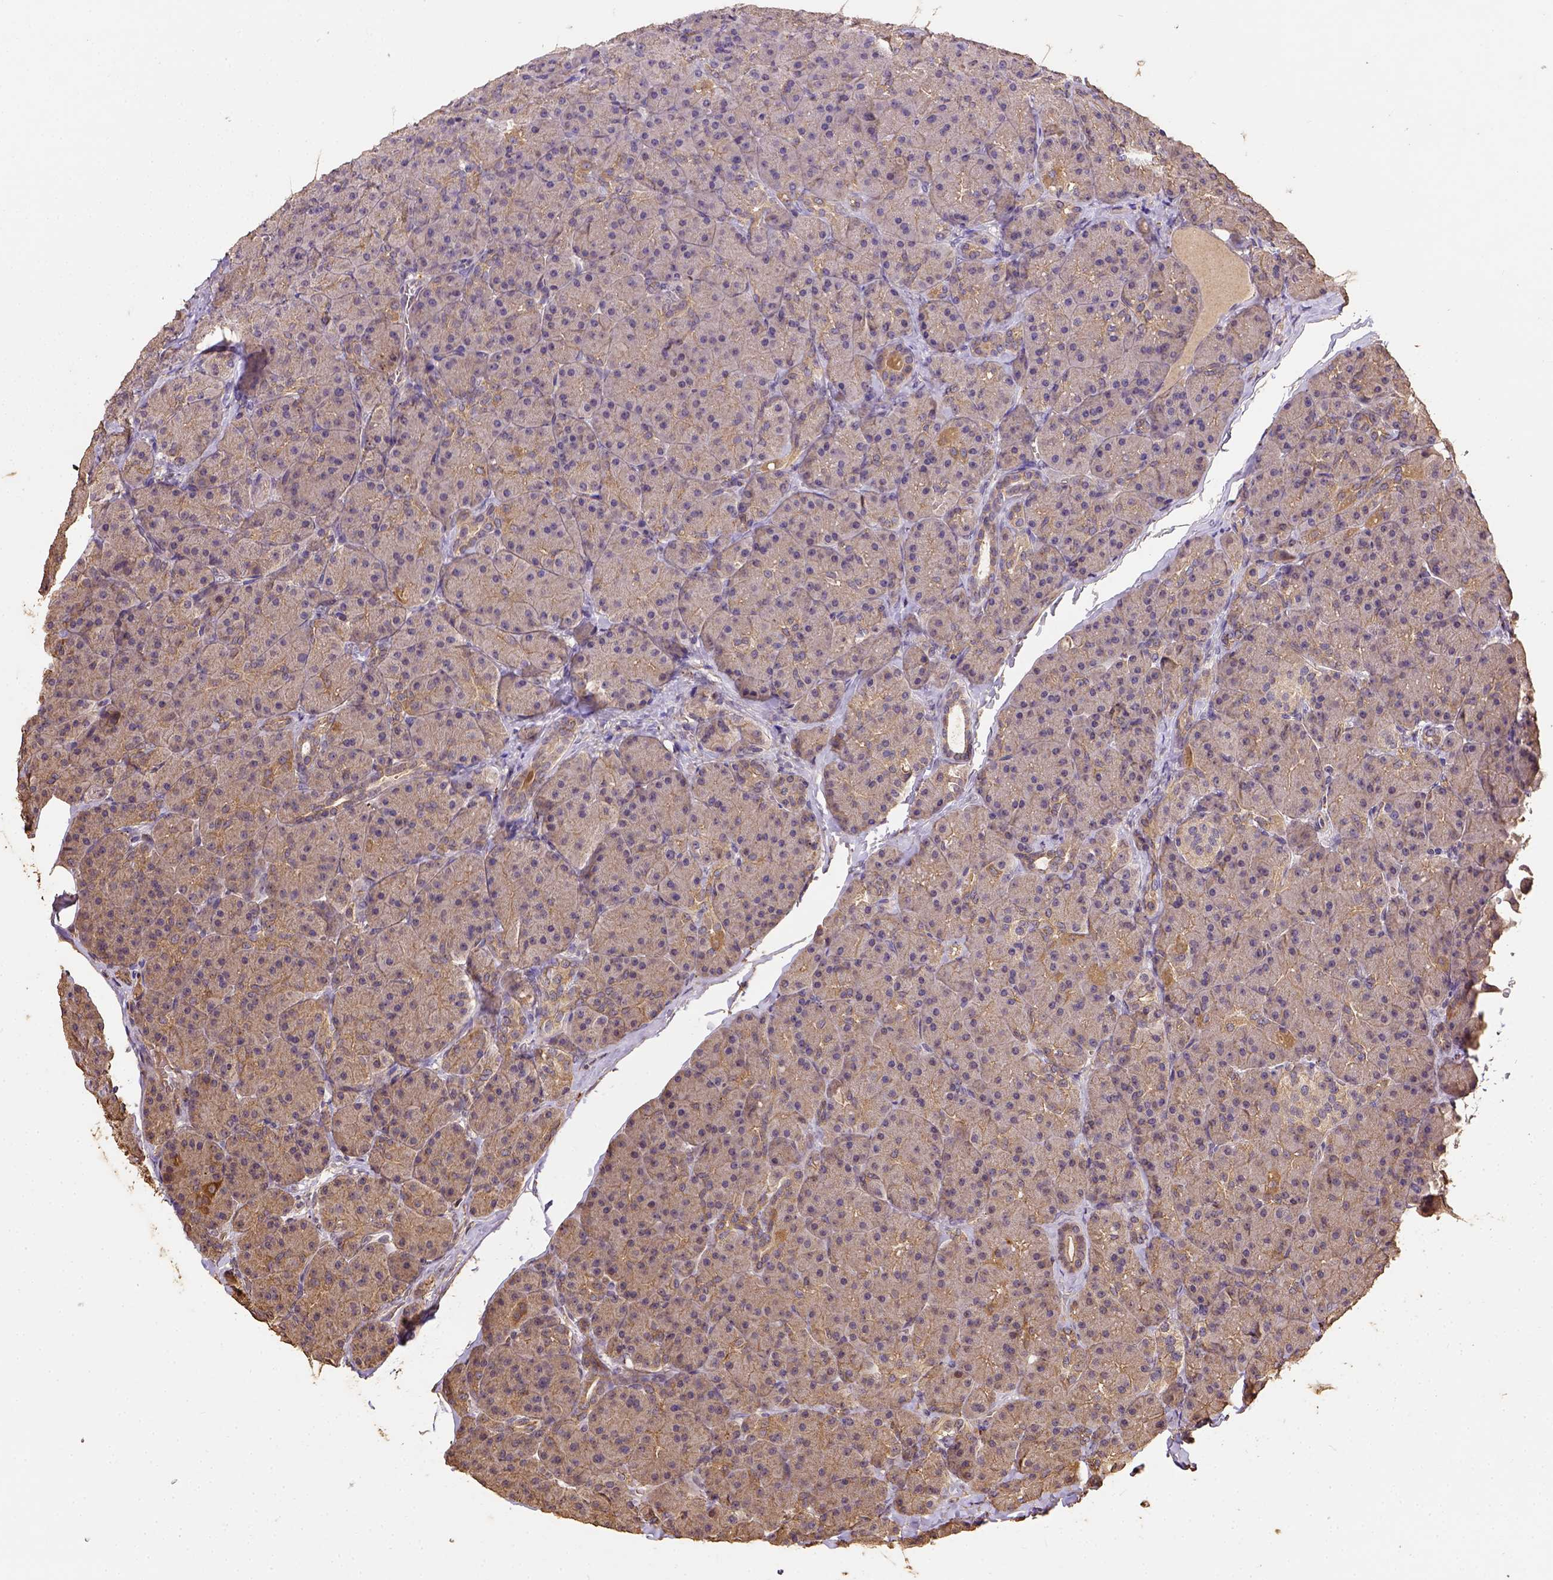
{"staining": {"intensity": "weak", "quantity": ">75%", "location": "cytoplasmic/membranous"}, "tissue": "pancreas", "cell_type": "Exocrine glandular cells", "image_type": "normal", "snomed": [{"axis": "morphology", "description": "Normal tissue, NOS"}, {"axis": "topography", "description": "Pancreas"}], "caption": "An IHC photomicrograph of benign tissue is shown. Protein staining in brown labels weak cytoplasmic/membranous positivity in pancreas within exocrine glandular cells. The protein of interest is shown in brown color, while the nuclei are stained blue.", "gene": "ATP1B3", "patient": {"sex": "male", "age": 57}}